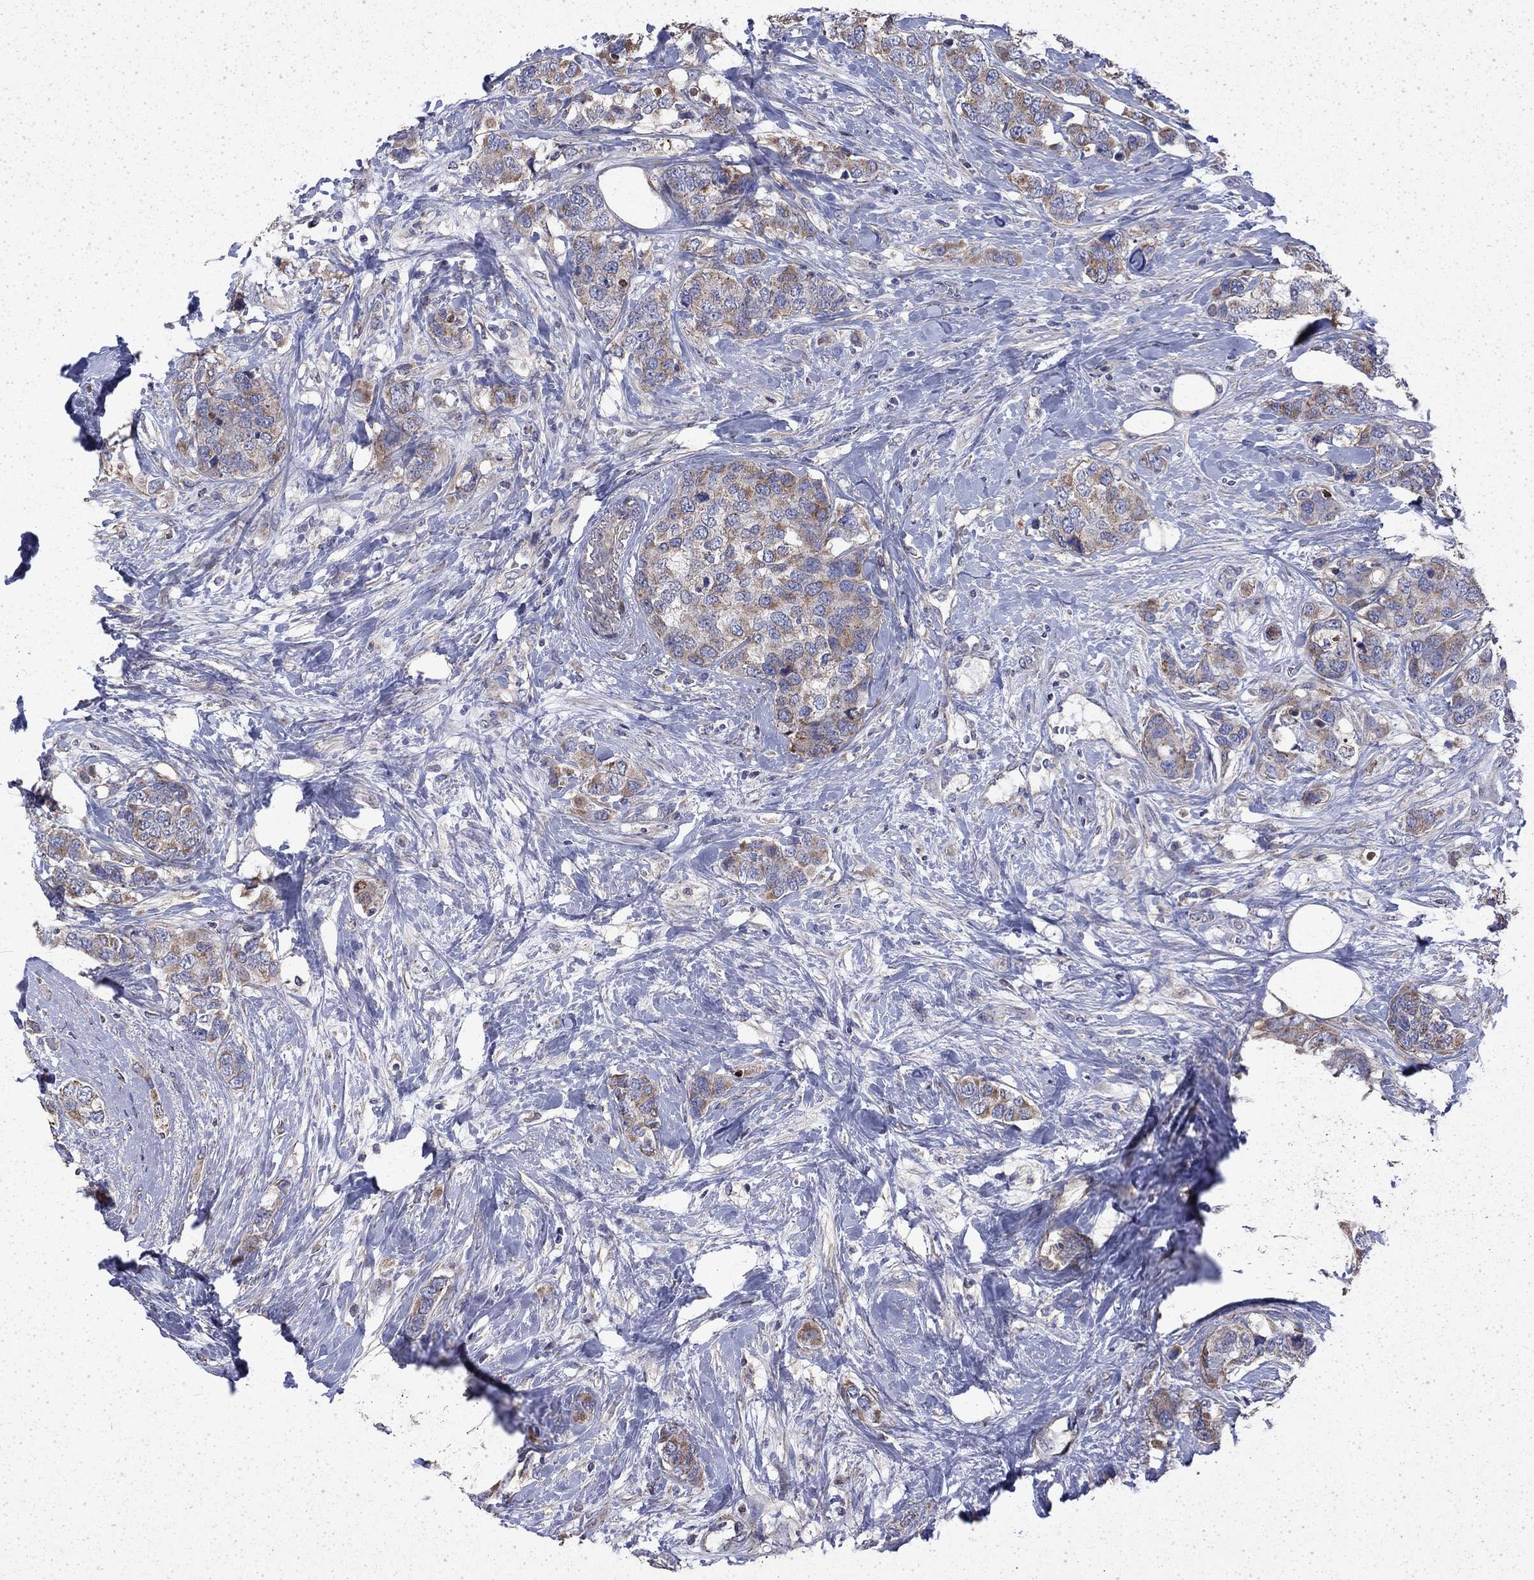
{"staining": {"intensity": "moderate", "quantity": "<25%", "location": "cytoplasmic/membranous"}, "tissue": "breast cancer", "cell_type": "Tumor cells", "image_type": "cancer", "snomed": [{"axis": "morphology", "description": "Lobular carcinoma"}, {"axis": "topography", "description": "Breast"}], "caption": "Approximately <25% of tumor cells in human lobular carcinoma (breast) reveal moderate cytoplasmic/membranous protein staining as visualized by brown immunohistochemical staining.", "gene": "DTNA", "patient": {"sex": "female", "age": 59}}